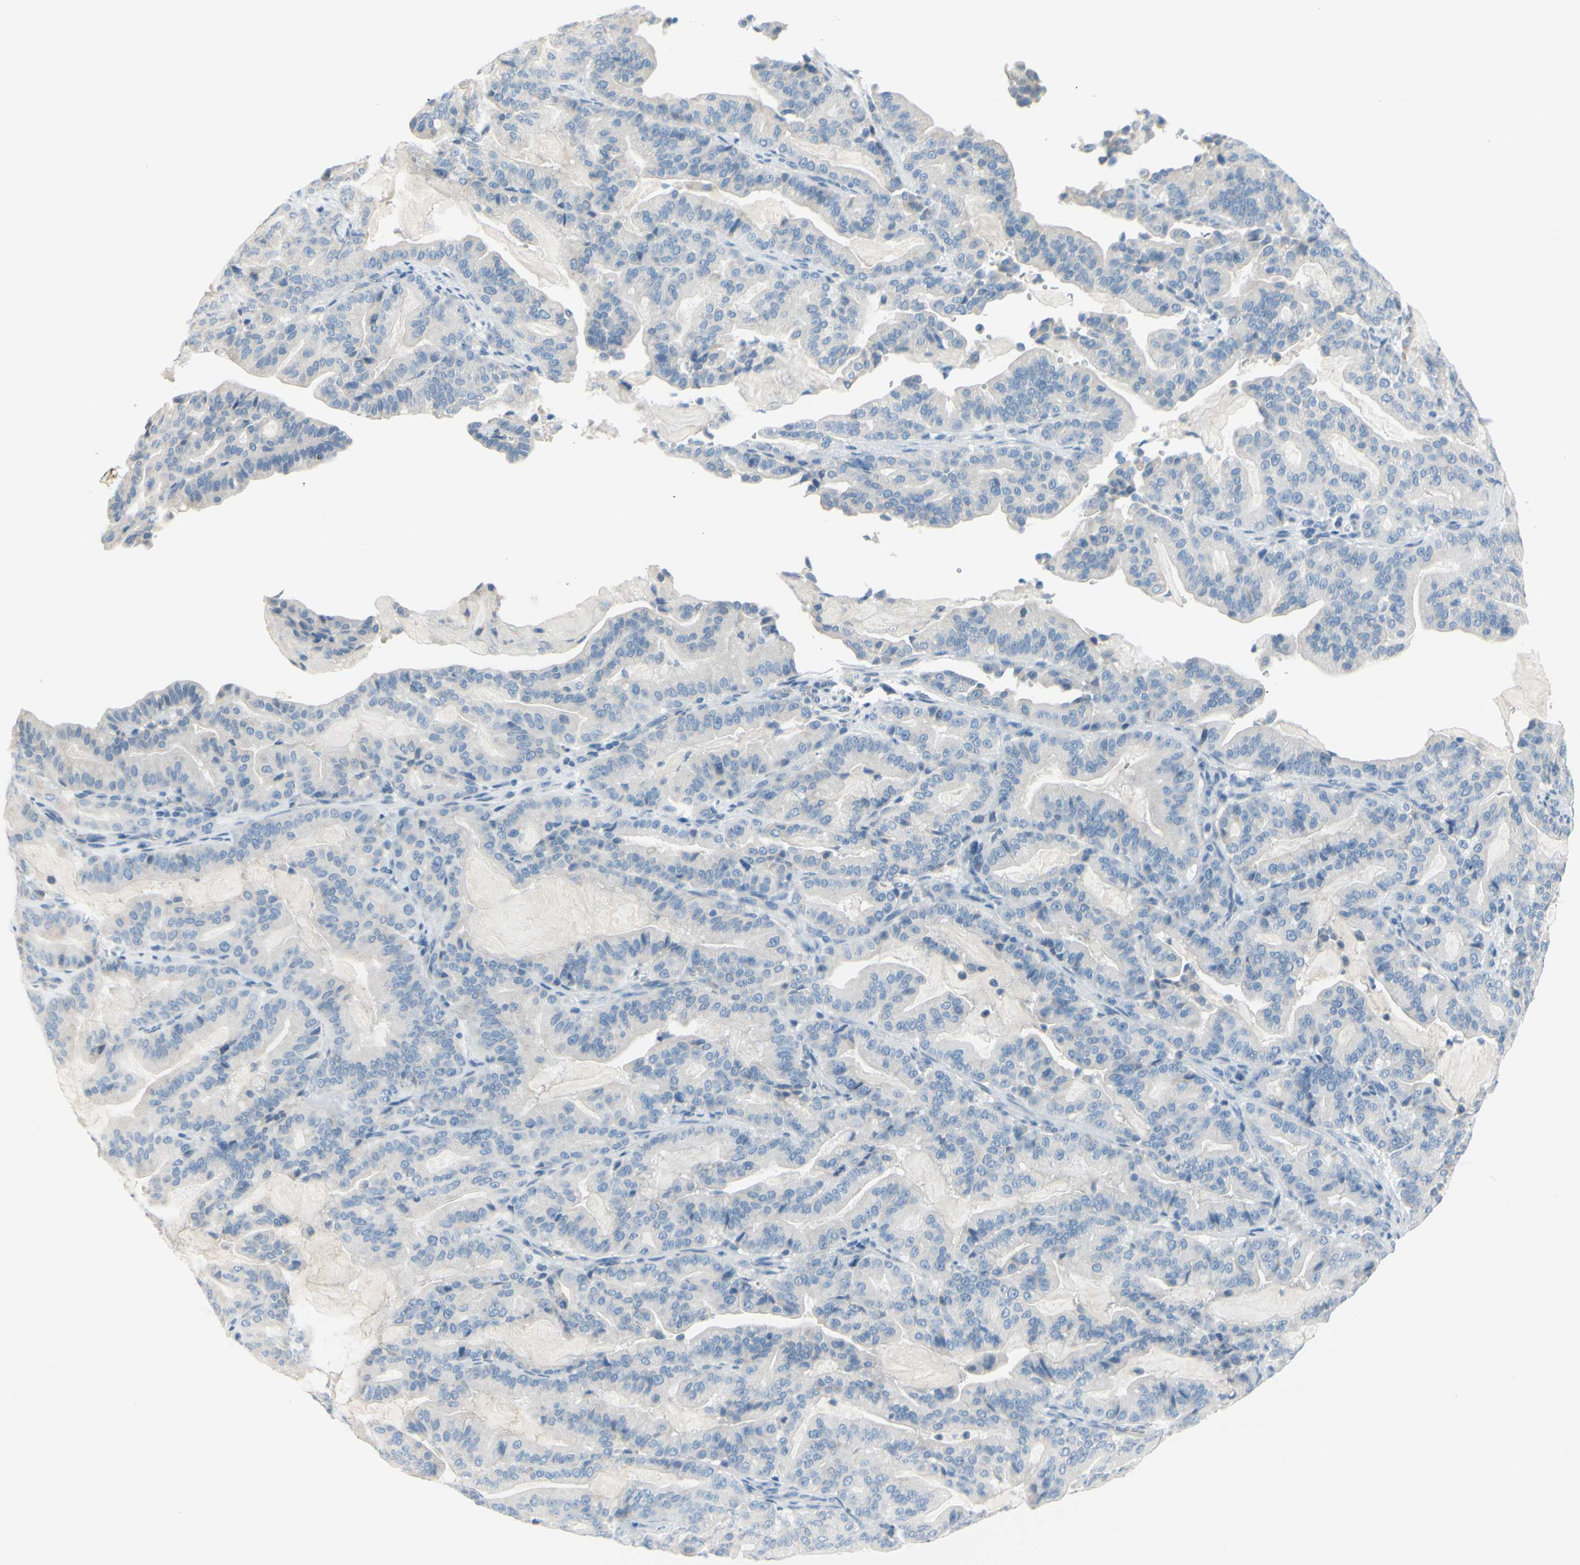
{"staining": {"intensity": "negative", "quantity": "none", "location": "none"}, "tissue": "pancreatic cancer", "cell_type": "Tumor cells", "image_type": "cancer", "snomed": [{"axis": "morphology", "description": "Adenocarcinoma, NOS"}, {"axis": "topography", "description": "Pancreas"}], "caption": "An immunohistochemistry (IHC) micrograph of adenocarcinoma (pancreatic) is shown. There is no staining in tumor cells of adenocarcinoma (pancreatic).", "gene": "DCT", "patient": {"sex": "male", "age": 63}}